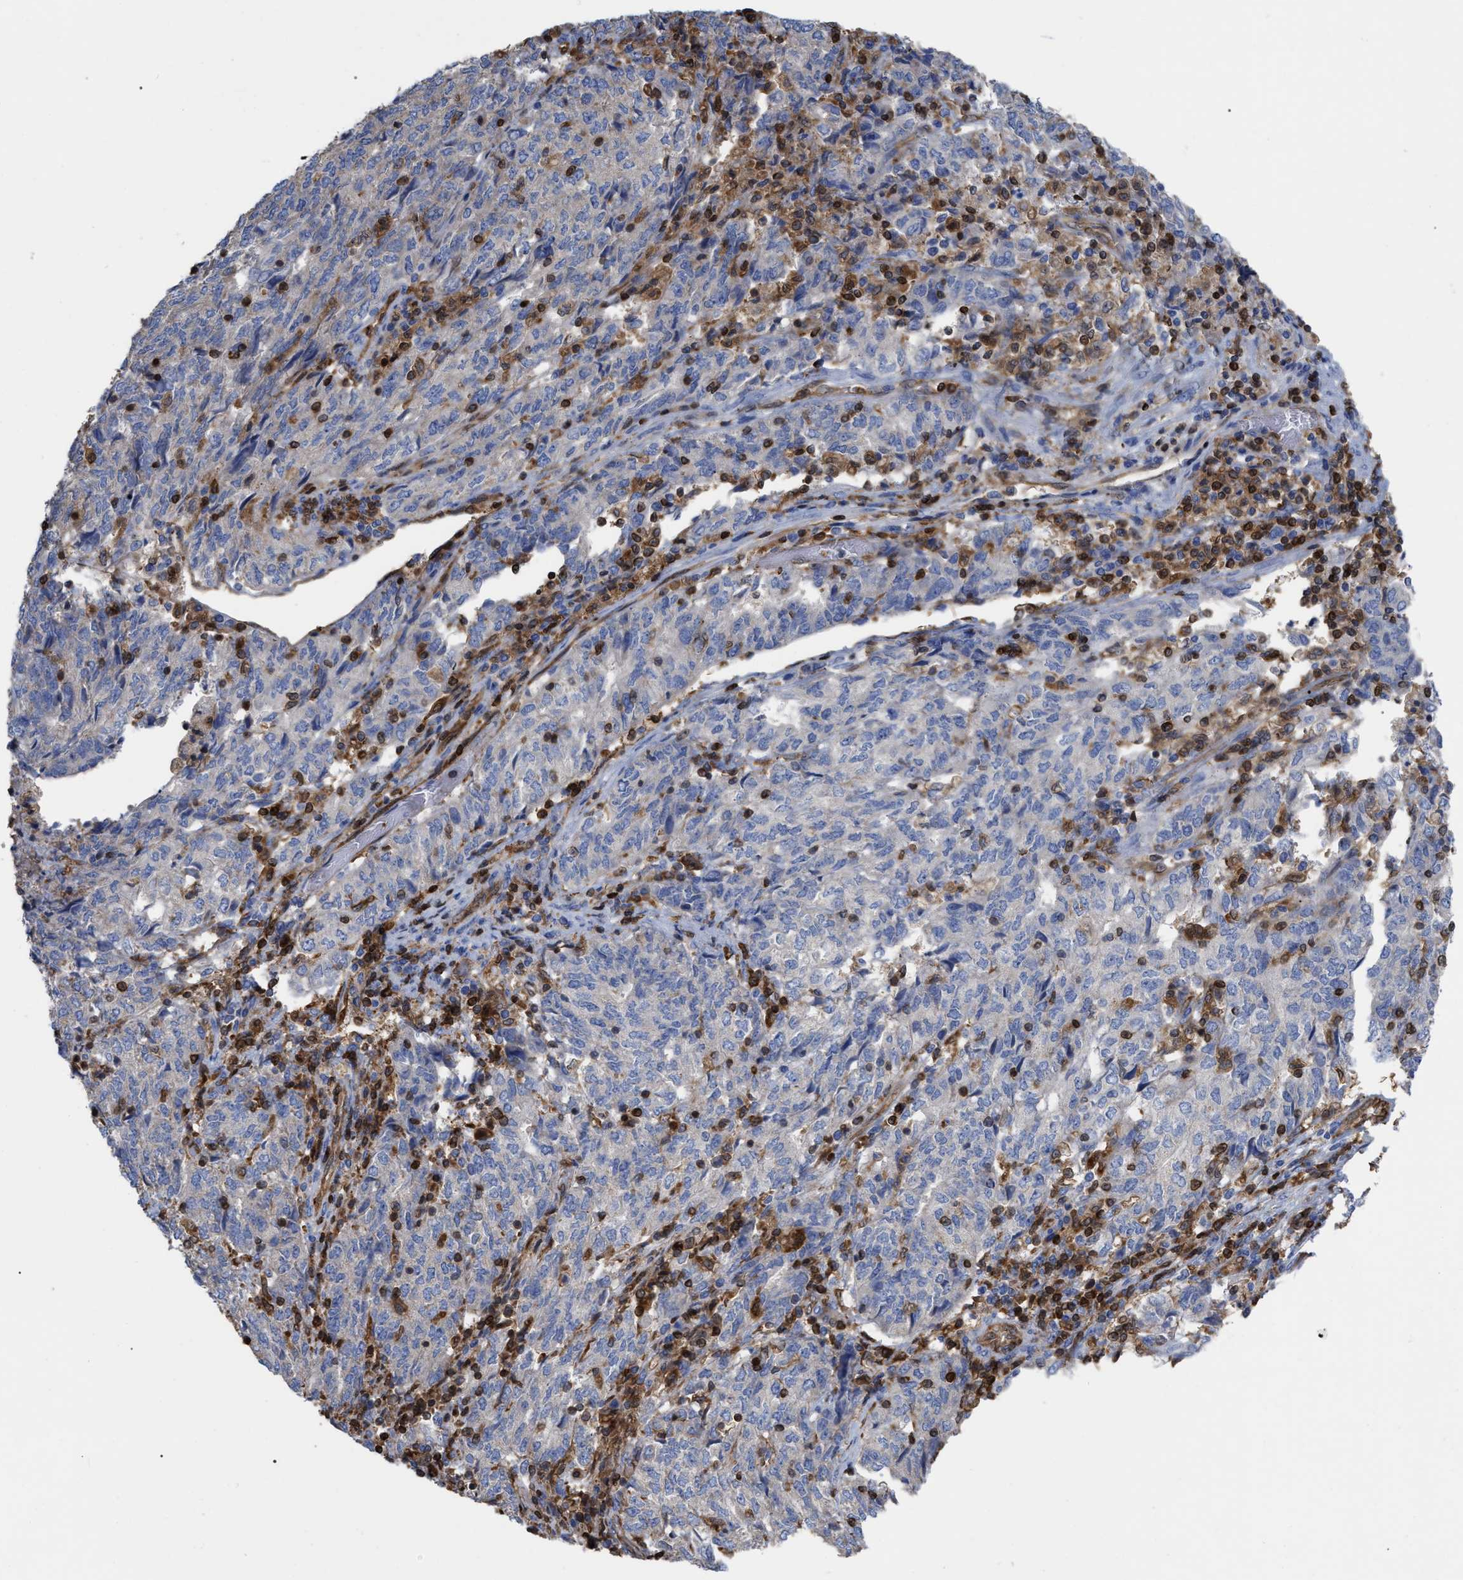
{"staining": {"intensity": "negative", "quantity": "none", "location": "none"}, "tissue": "endometrial cancer", "cell_type": "Tumor cells", "image_type": "cancer", "snomed": [{"axis": "morphology", "description": "Adenocarcinoma, NOS"}, {"axis": "topography", "description": "Endometrium"}], "caption": "Immunohistochemical staining of human endometrial adenocarcinoma reveals no significant expression in tumor cells.", "gene": "GIMAP4", "patient": {"sex": "female", "age": 80}}